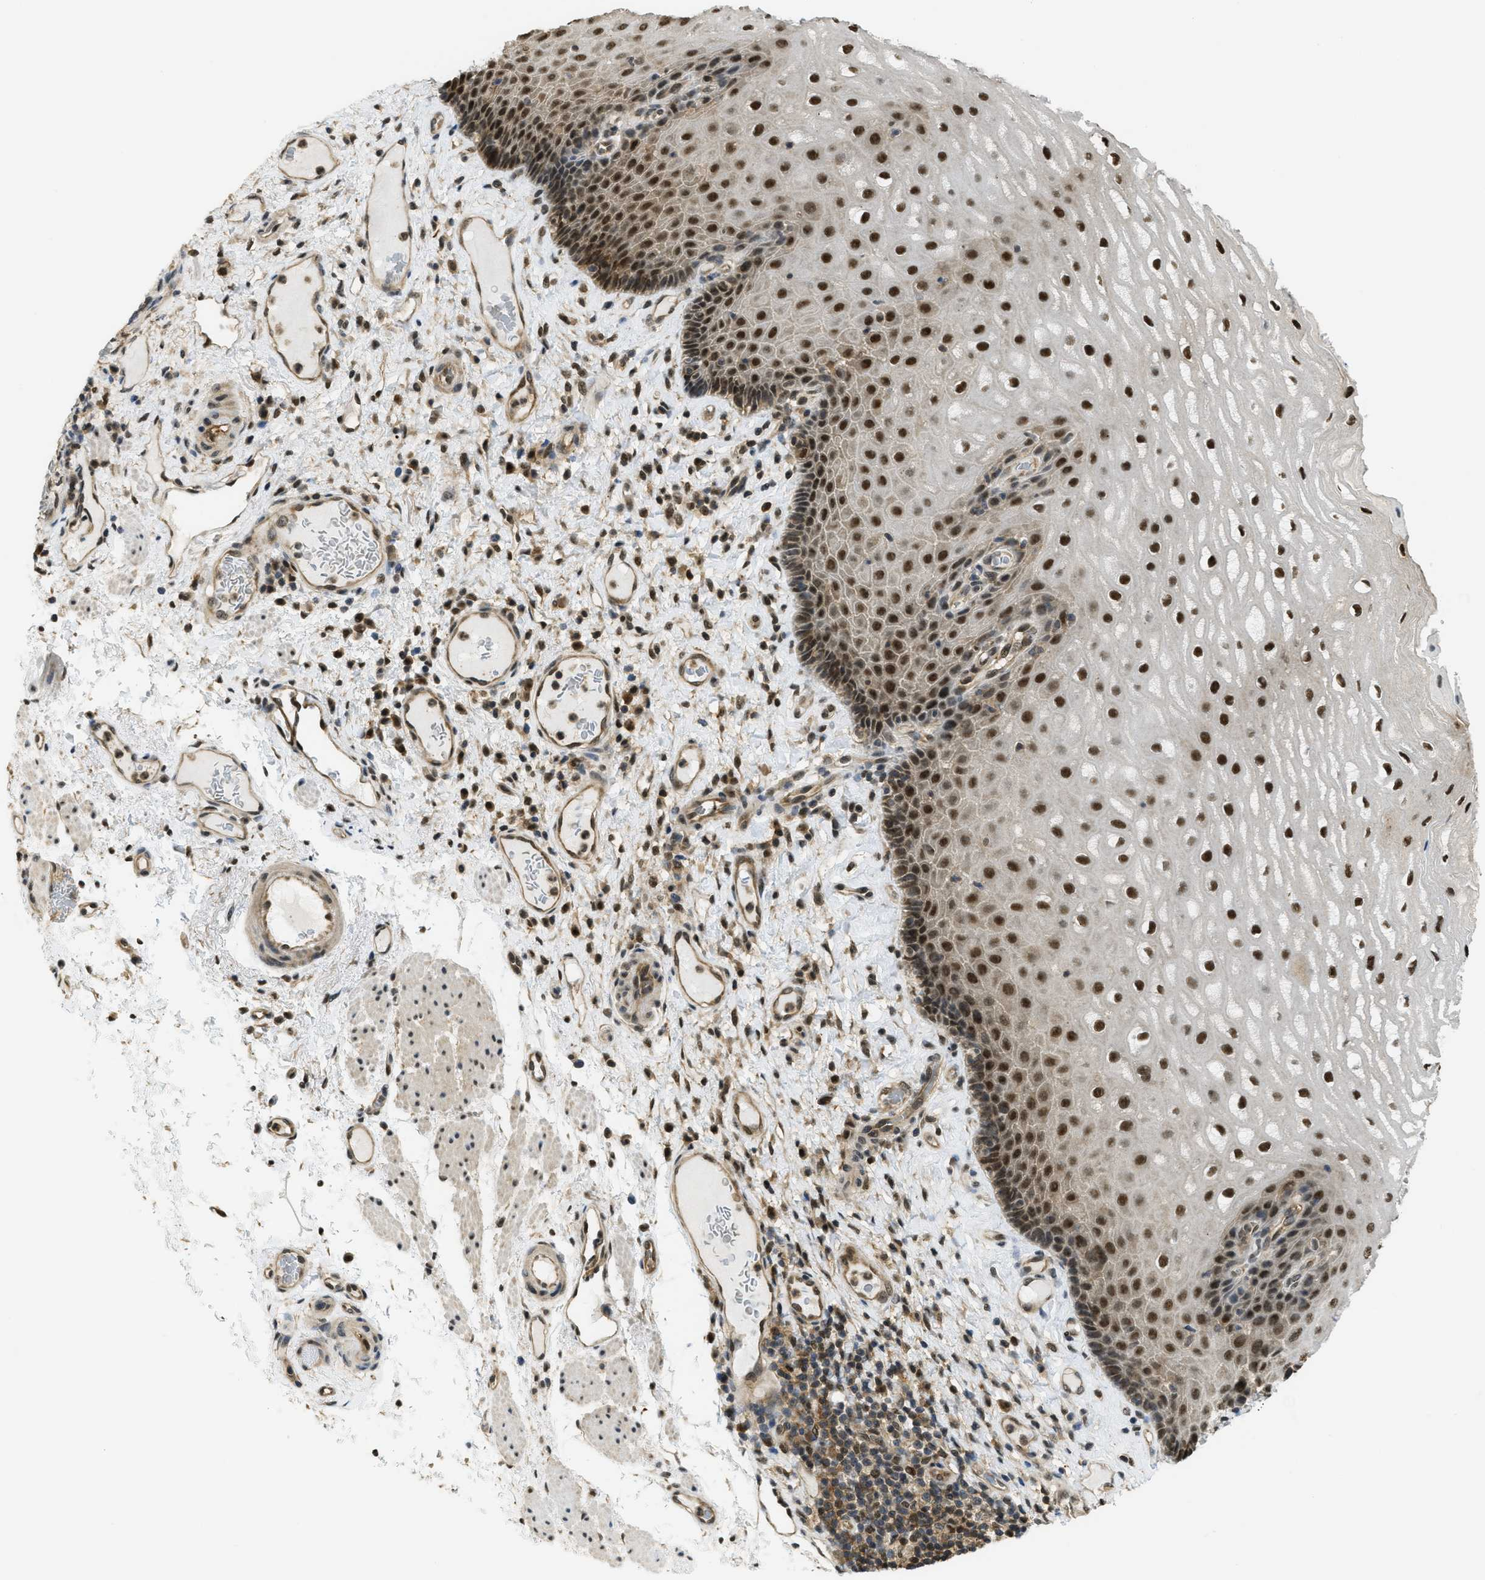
{"staining": {"intensity": "strong", "quantity": ">75%", "location": "nuclear"}, "tissue": "esophagus", "cell_type": "Squamous epithelial cells", "image_type": "normal", "snomed": [{"axis": "morphology", "description": "Normal tissue, NOS"}, {"axis": "topography", "description": "Esophagus"}], "caption": "Squamous epithelial cells show high levels of strong nuclear positivity in about >75% of cells in unremarkable esophagus.", "gene": "PSMC5", "patient": {"sex": "male", "age": 54}}